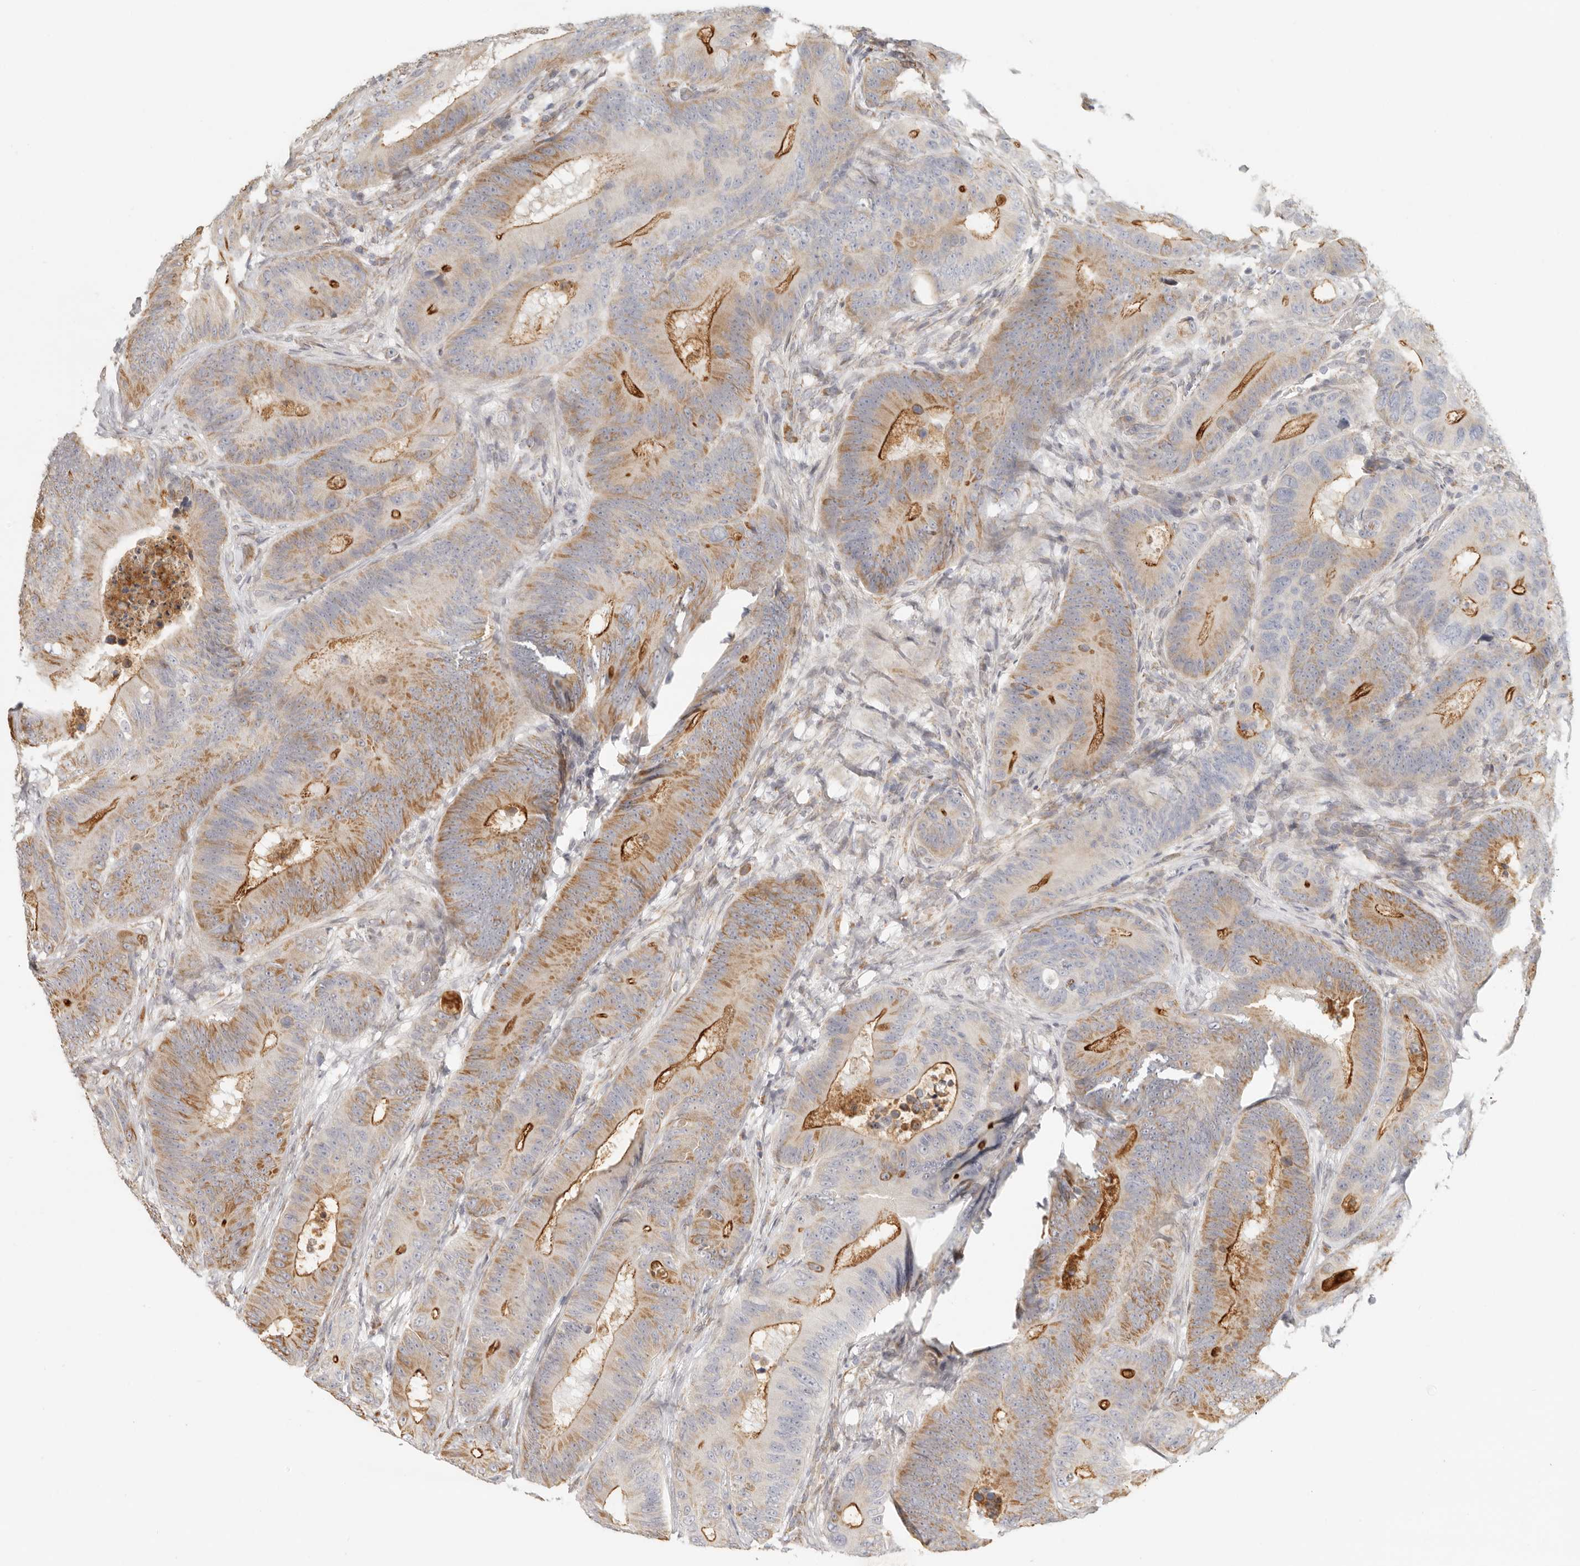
{"staining": {"intensity": "moderate", "quantity": "25%-75%", "location": "cytoplasmic/membranous"}, "tissue": "colorectal cancer", "cell_type": "Tumor cells", "image_type": "cancer", "snomed": [{"axis": "morphology", "description": "Adenocarcinoma, NOS"}, {"axis": "topography", "description": "Colon"}], "caption": "This is a micrograph of IHC staining of colorectal cancer (adenocarcinoma), which shows moderate expression in the cytoplasmic/membranous of tumor cells.", "gene": "KDF1", "patient": {"sex": "male", "age": 83}}